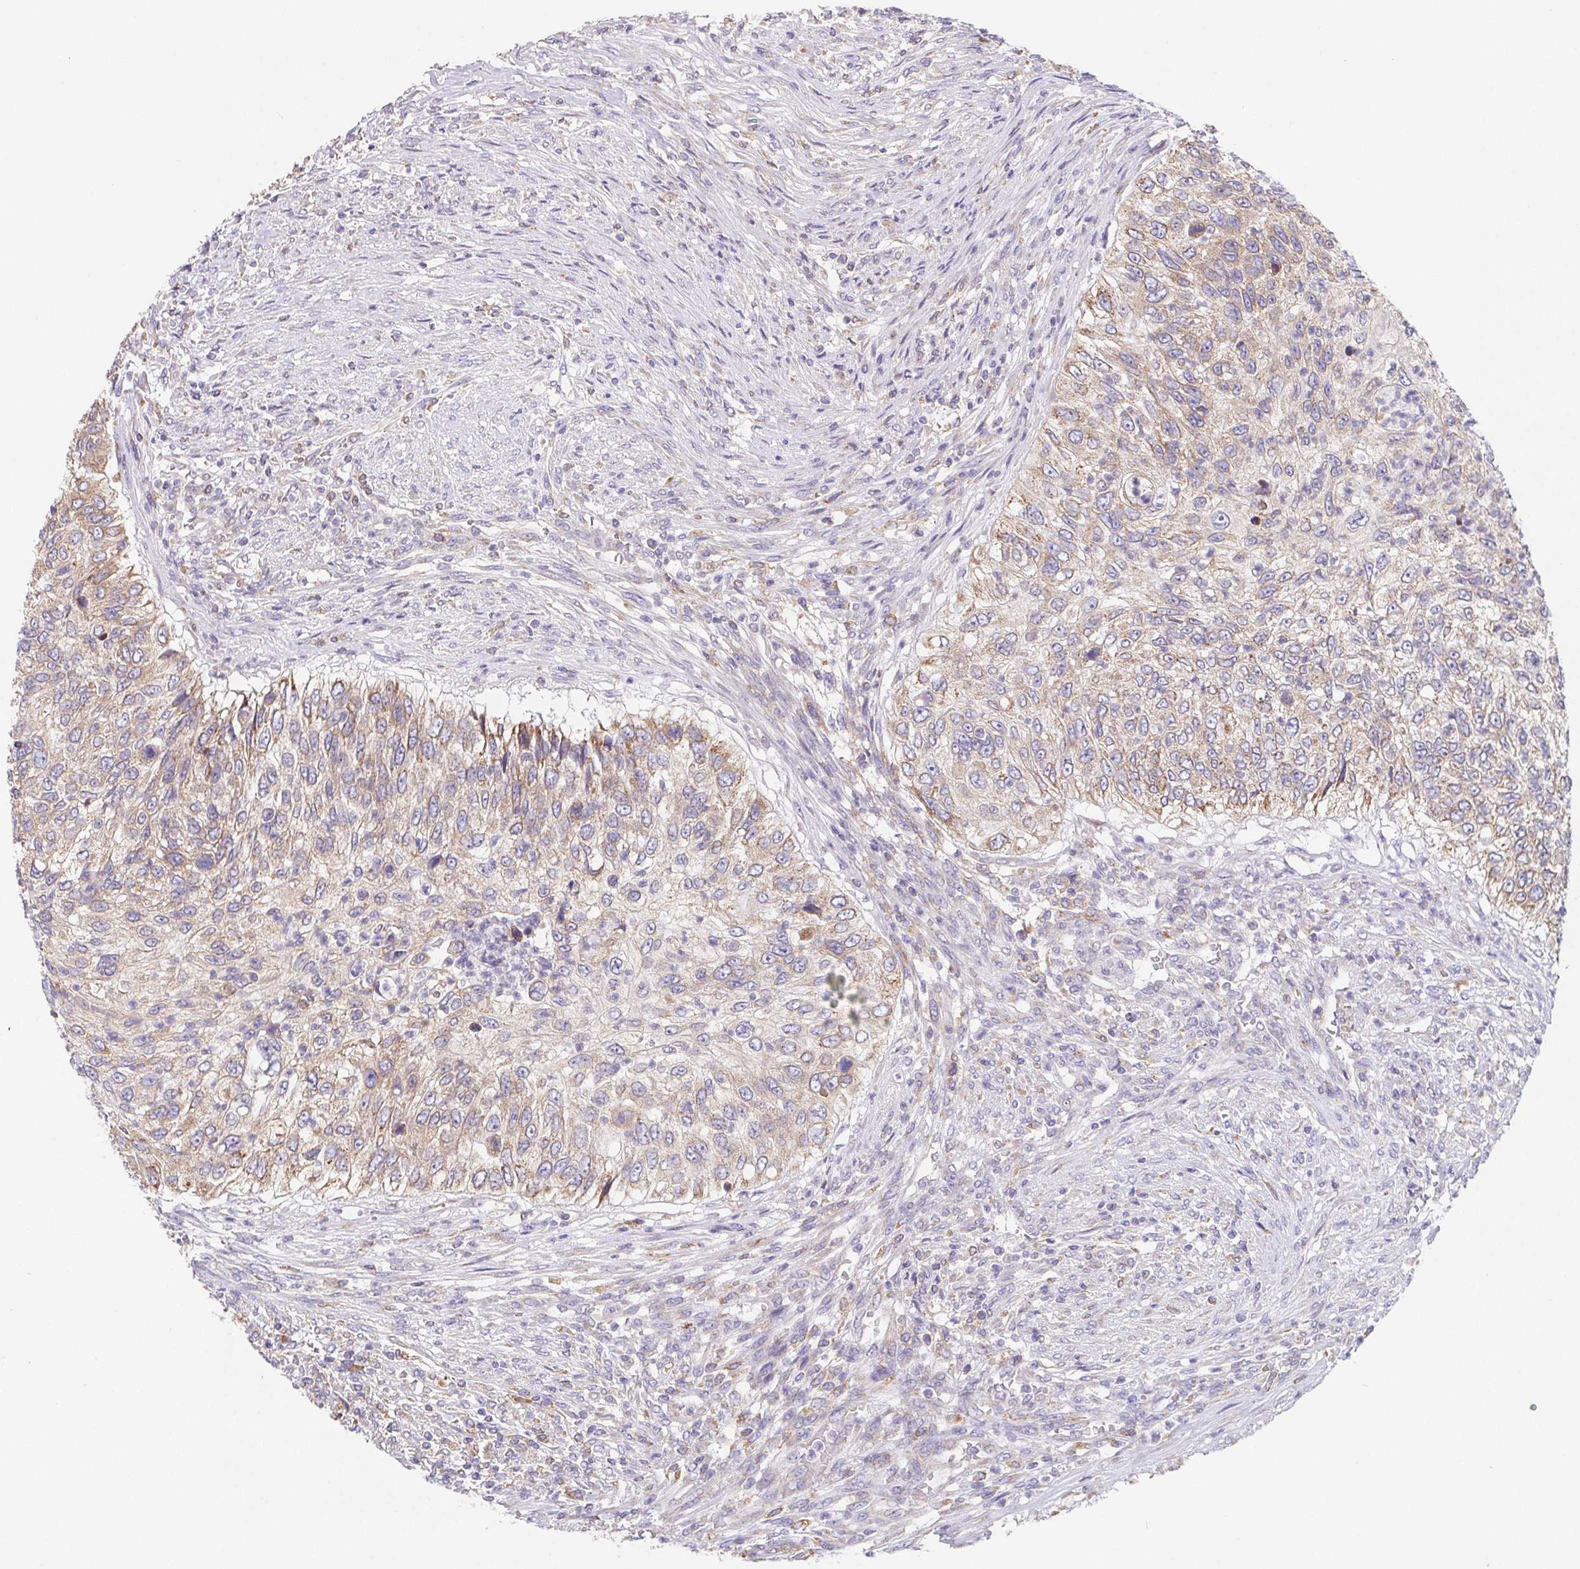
{"staining": {"intensity": "weak", "quantity": ">75%", "location": "cytoplasmic/membranous"}, "tissue": "urothelial cancer", "cell_type": "Tumor cells", "image_type": "cancer", "snomed": [{"axis": "morphology", "description": "Urothelial carcinoma, High grade"}, {"axis": "topography", "description": "Urinary bladder"}], "caption": "Immunohistochemistry (IHC) photomicrograph of neoplastic tissue: high-grade urothelial carcinoma stained using immunohistochemistry (IHC) exhibits low levels of weak protein expression localized specifically in the cytoplasmic/membranous of tumor cells, appearing as a cytoplasmic/membranous brown color.", "gene": "ADAM8", "patient": {"sex": "female", "age": 60}}